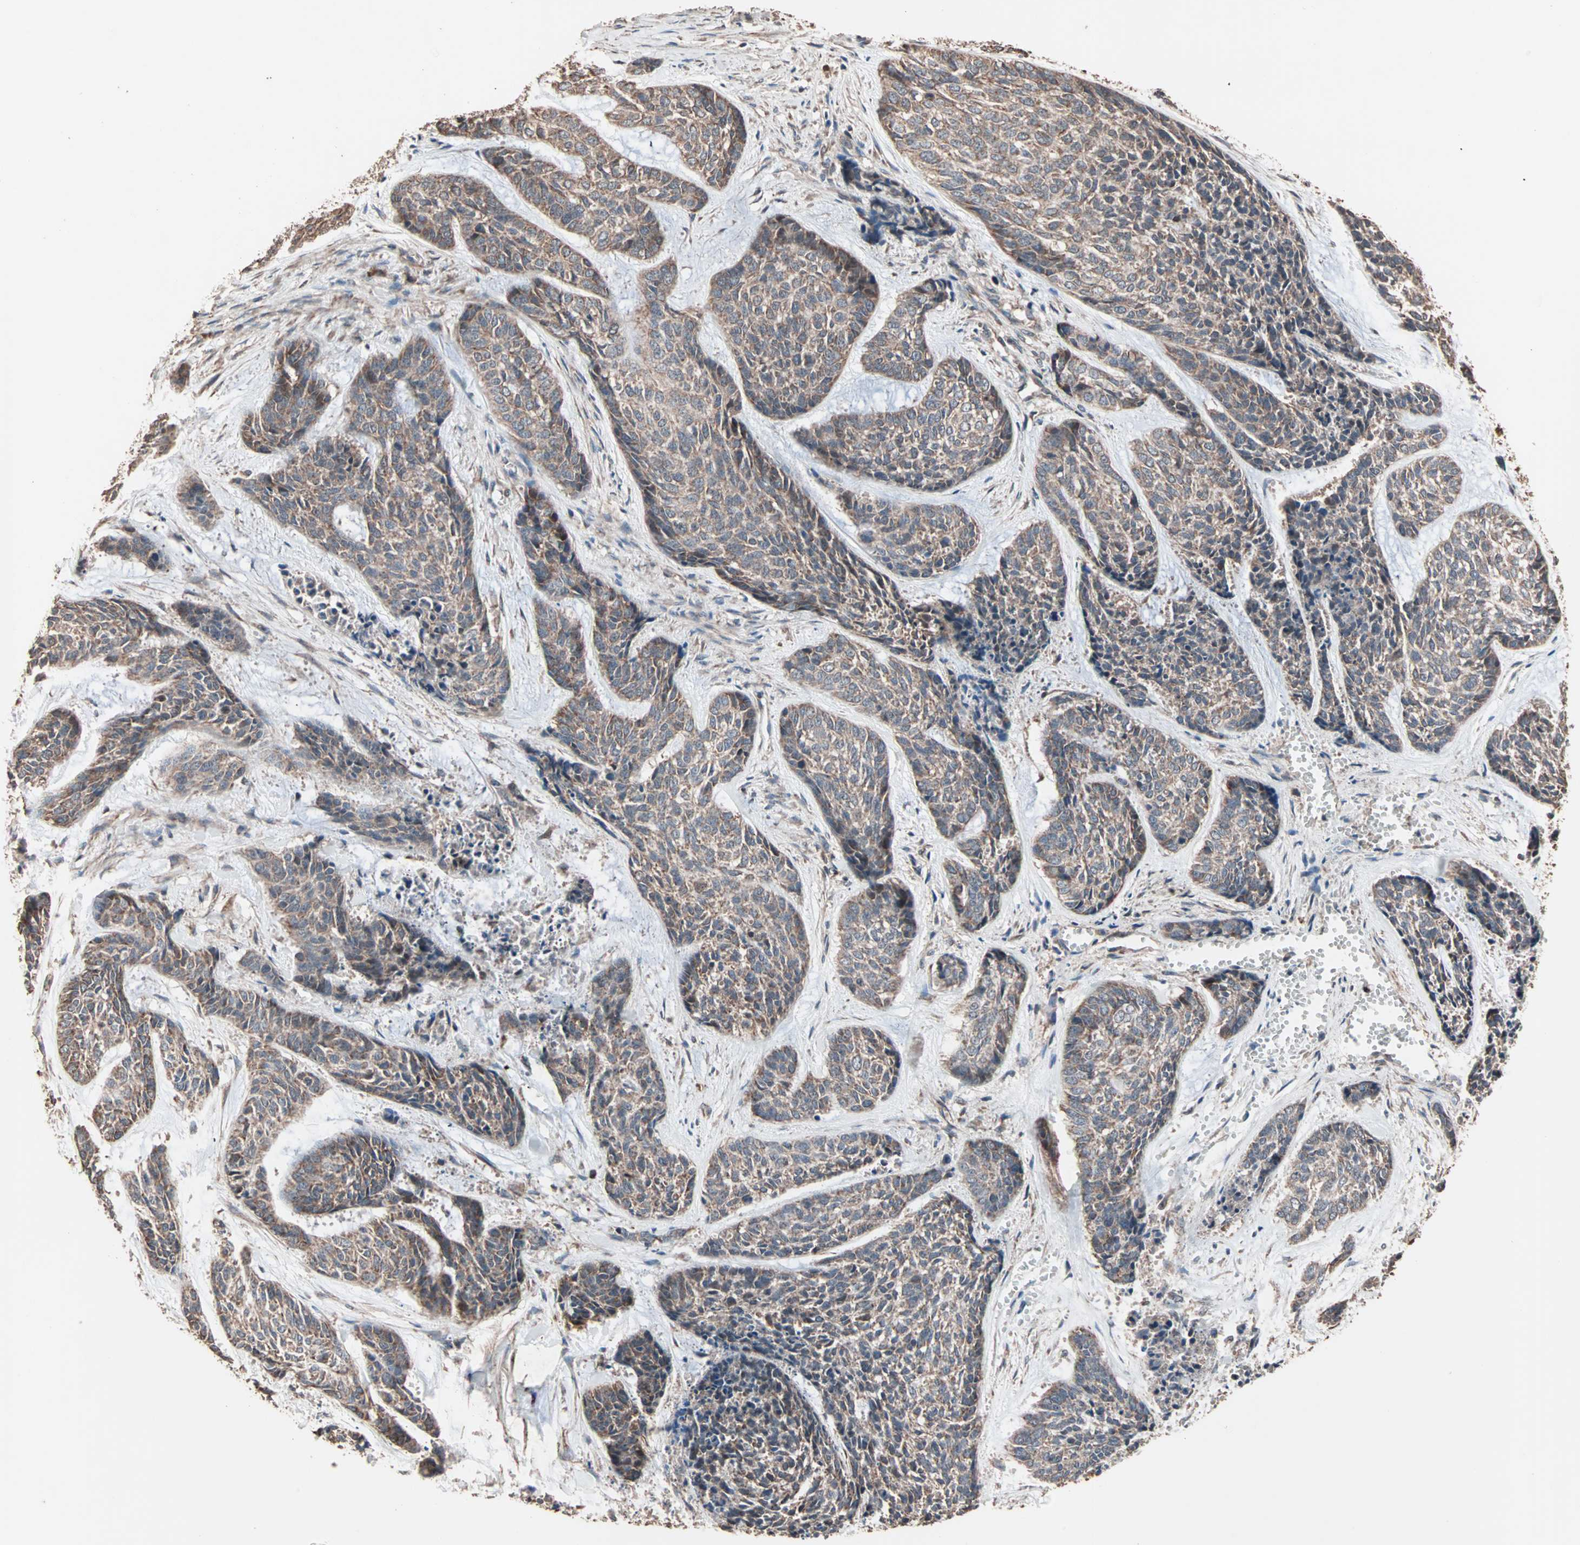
{"staining": {"intensity": "moderate", "quantity": ">75%", "location": "cytoplasmic/membranous"}, "tissue": "skin cancer", "cell_type": "Tumor cells", "image_type": "cancer", "snomed": [{"axis": "morphology", "description": "Basal cell carcinoma"}, {"axis": "topography", "description": "Skin"}], "caption": "This micrograph displays immunohistochemistry staining of human skin basal cell carcinoma, with medium moderate cytoplasmic/membranous staining in approximately >75% of tumor cells.", "gene": "MRPL2", "patient": {"sex": "female", "age": 64}}